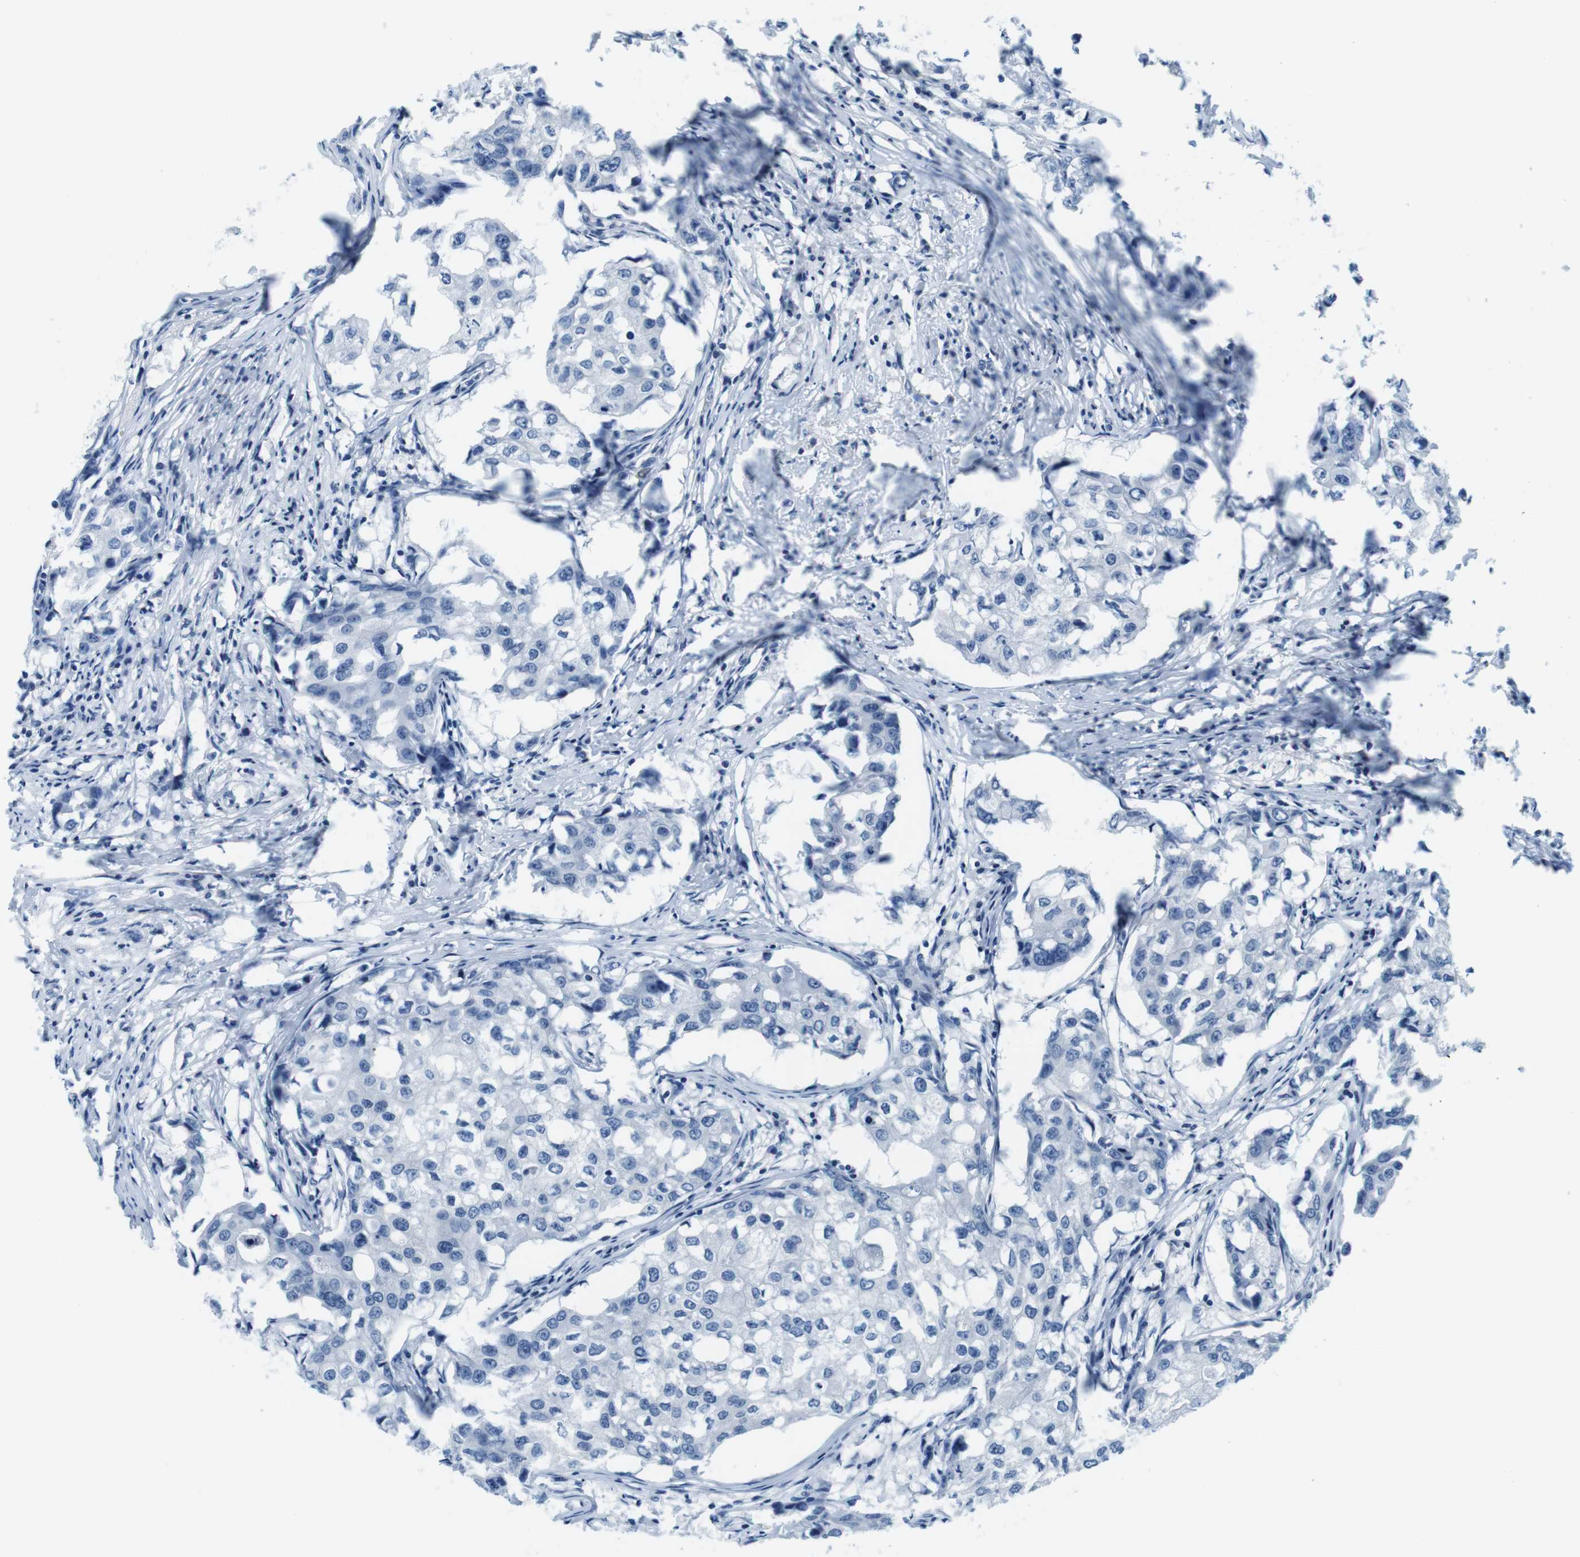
{"staining": {"intensity": "negative", "quantity": "none", "location": "none"}, "tissue": "breast cancer", "cell_type": "Tumor cells", "image_type": "cancer", "snomed": [{"axis": "morphology", "description": "Duct carcinoma"}, {"axis": "topography", "description": "Breast"}], "caption": "High magnification brightfield microscopy of breast infiltrating ductal carcinoma stained with DAB (brown) and counterstained with hematoxylin (blue): tumor cells show no significant staining.", "gene": "EIF2B5", "patient": {"sex": "female", "age": 27}}